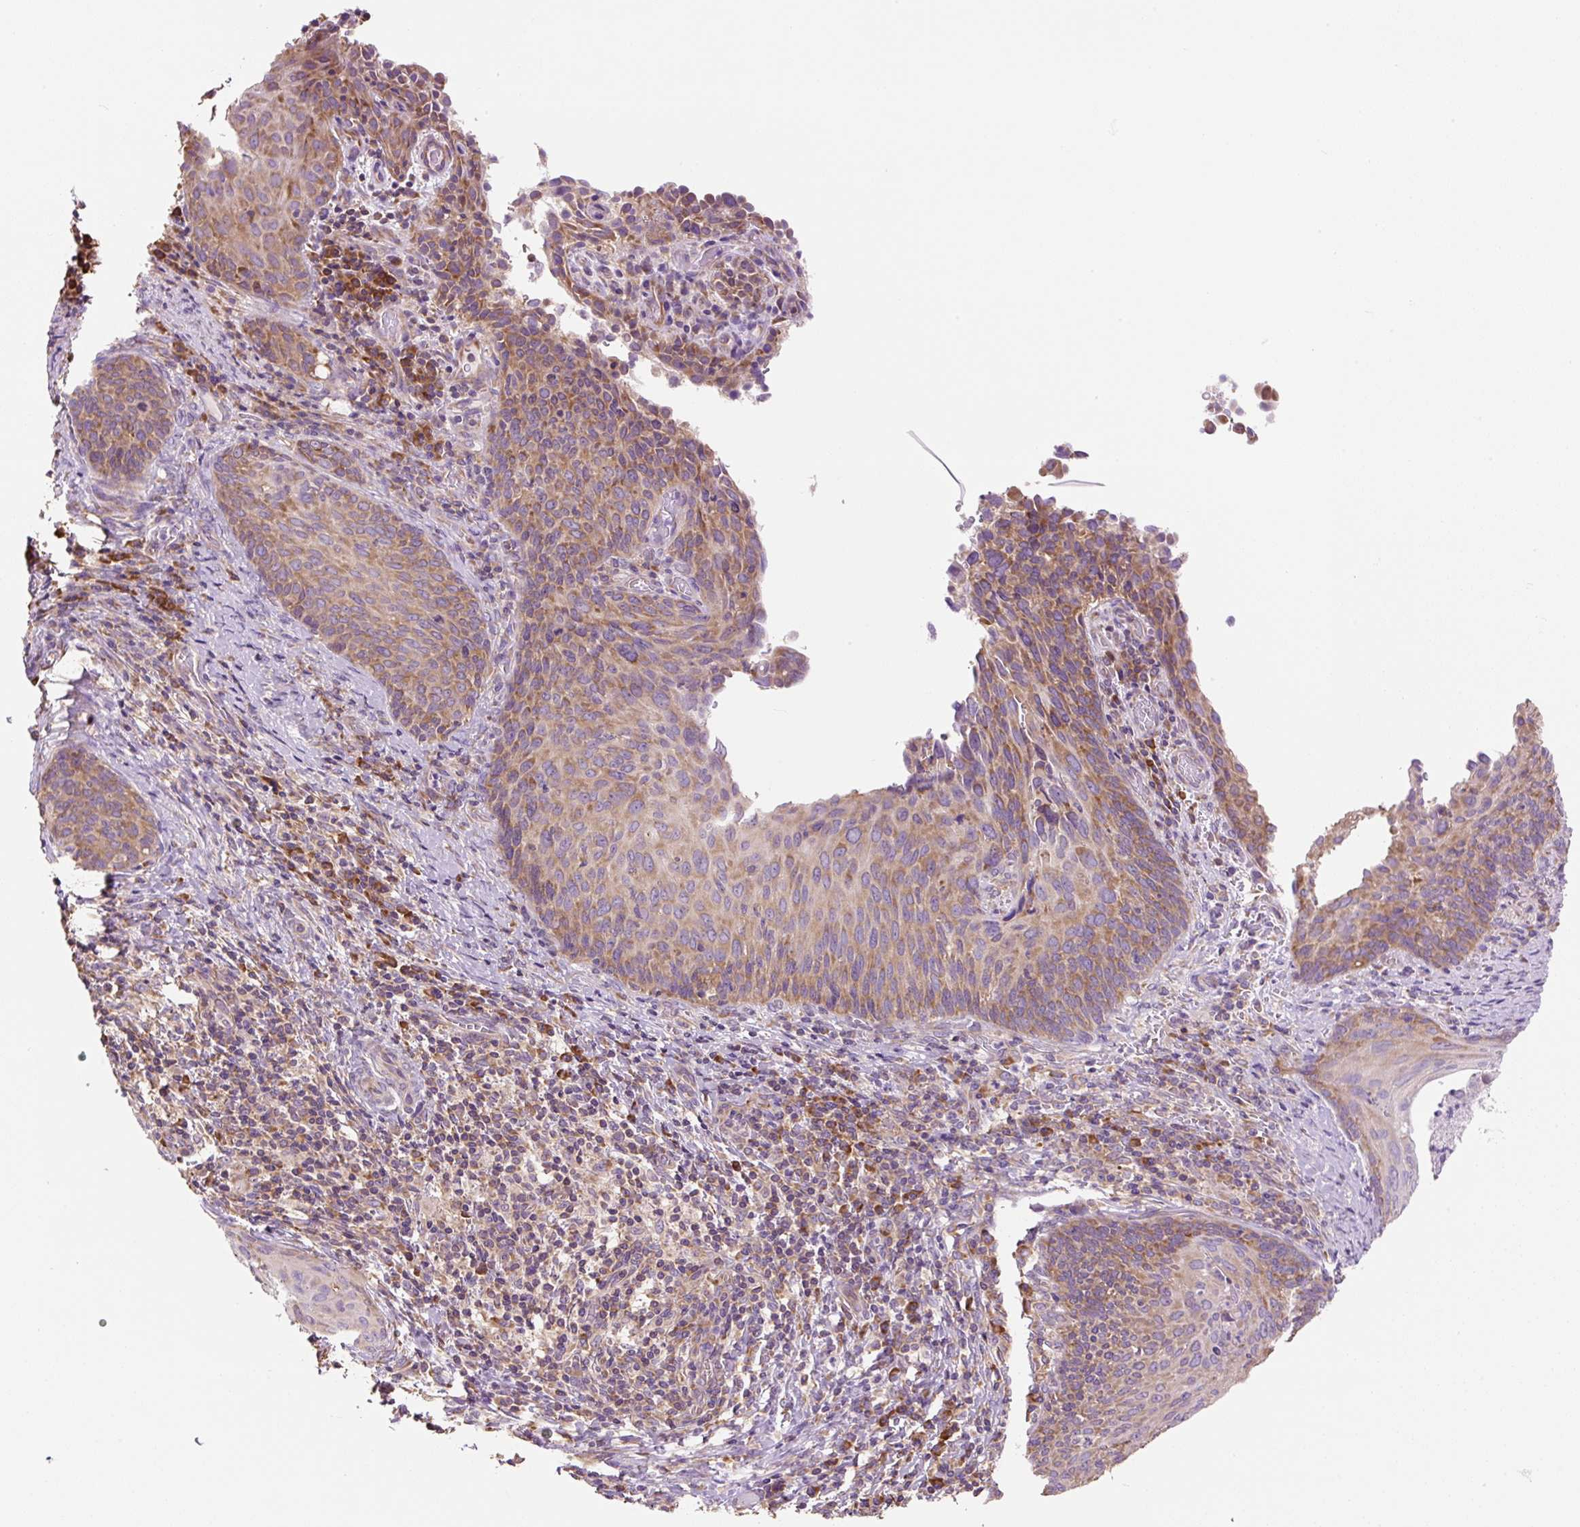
{"staining": {"intensity": "moderate", "quantity": "25%-75%", "location": "cytoplasmic/membranous"}, "tissue": "cervical cancer", "cell_type": "Tumor cells", "image_type": "cancer", "snomed": [{"axis": "morphology", "description": "Squamous cell carcinoma, NOS"}, {"axis": "morphology", "description": "Adenocarcinoma, NOS"}, {"axis": "topography", "description": "Cervix"}], "caption": "Cervical adenocarcinoma stained with immunohistochemistry (IHC) exhibits moderate cytoplasmic/membranous positivity in about 25%-75% of tumor cells.", "gene": "RPS23", "patient": {"sex": "female", "age": 52}}